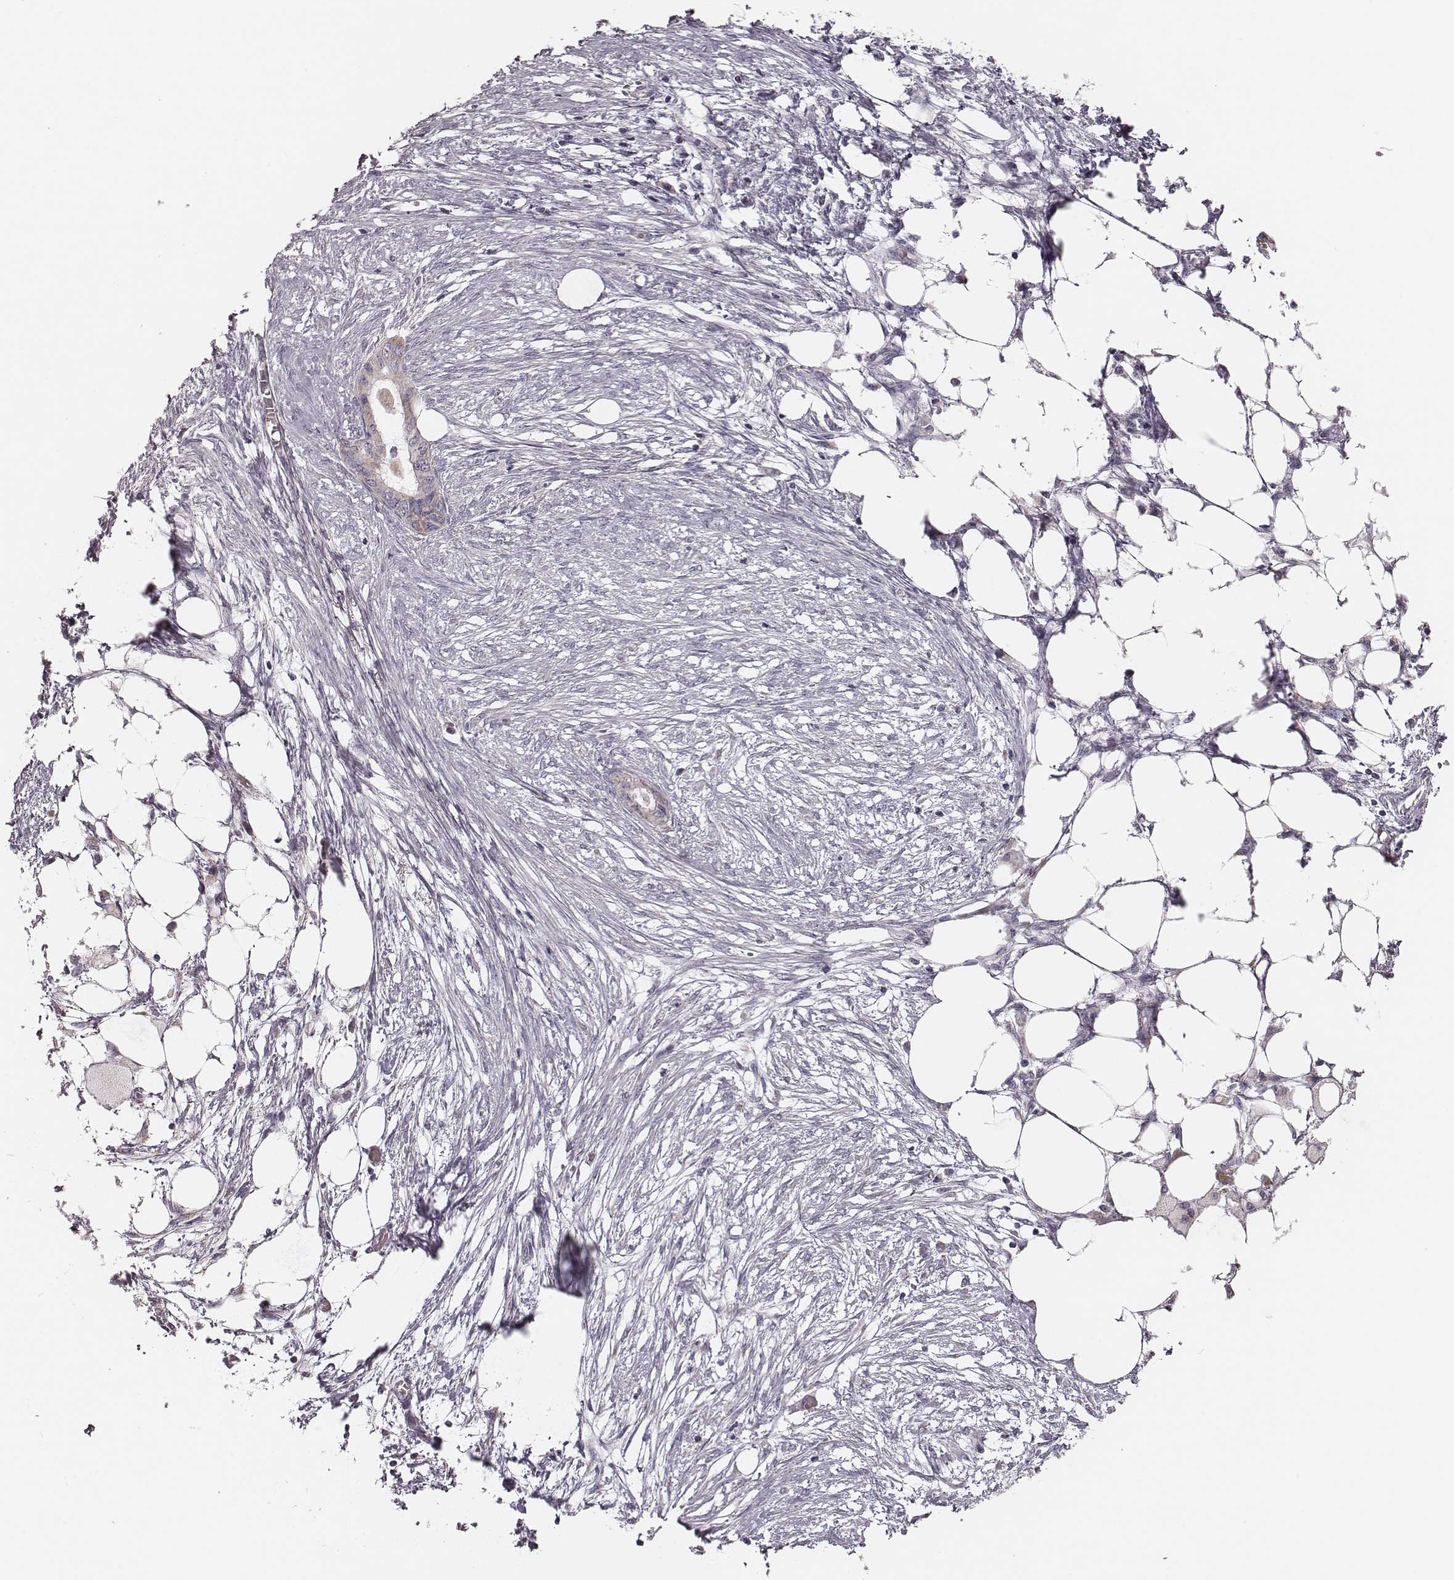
{"staining": {"intensity": "moderate", "quantity": "<25%", "location": "cytoplasmic/membranous"}, "tissue": "endometrial cancer", "cell_type": "Tumor cells", "image_type": "cancer", "snomed": [{"axis": "morphology", "description": "Adenocarcinoma, NOS"}, {"axis": "morphology", "description": "Adenocarcinoma, metastatic, NOS"}, {"axis": "topography", "description": "Adipose tissue"}, {"axis": "topography", "description": "Endometrium"}], "caption": "High-magnification brightfield microscopy of endometrial cancer (metastatic adenocarcinoma) stained with DAB (3,3'-diaminobenzidine) (brown) and counterstained with hematoxylin (blue). tumor cells exhibit moderate cytoplasmic/membranous staining is seen in approximately<25% of cells.", "gene": "UBL4B", "patient": {"sex": "female", "age": 67}}